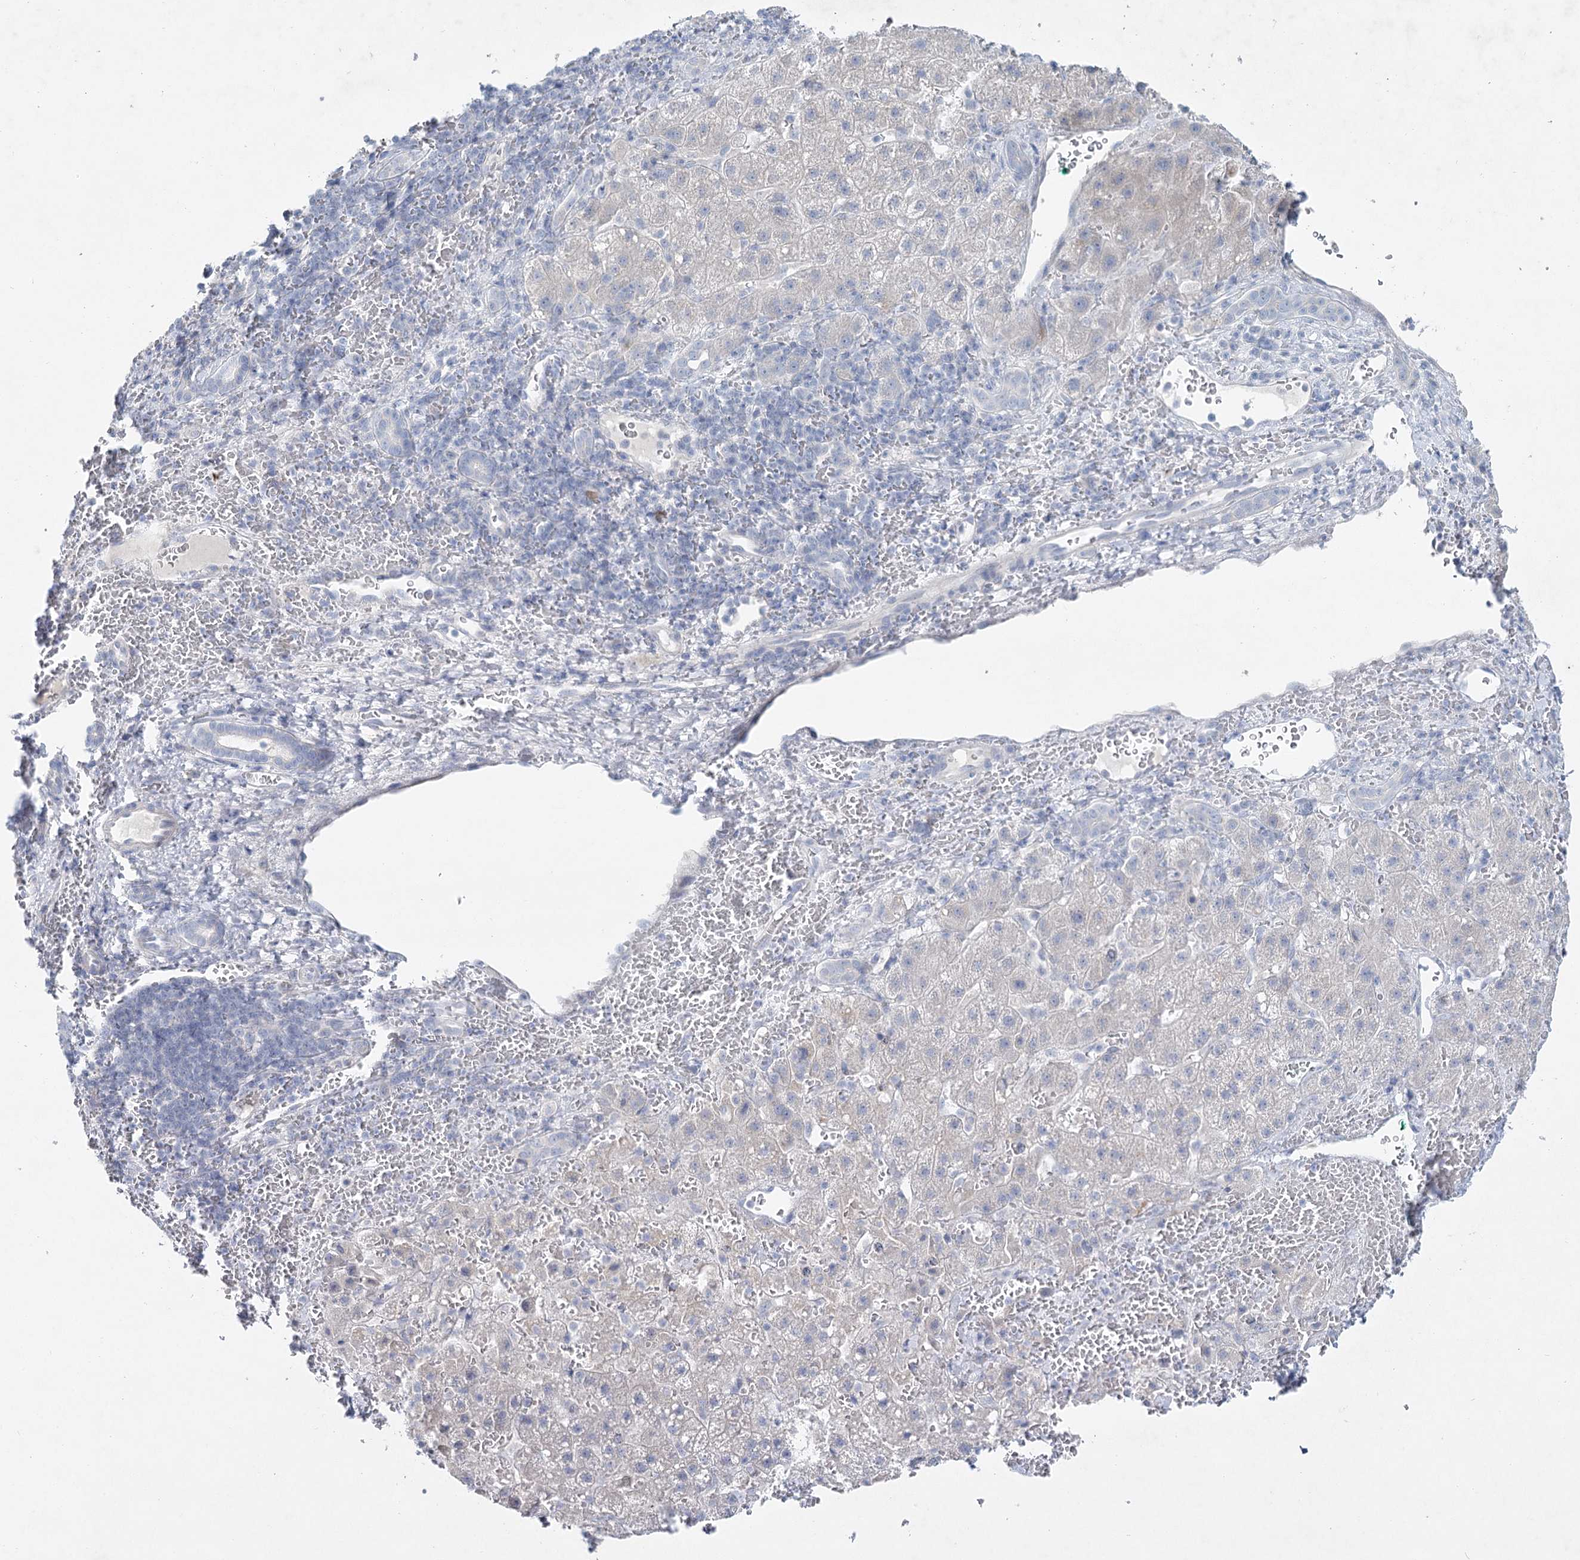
{"staining": {"intensity": "negative", "quantity": "none", "location": "none"}, "tissue": "liver cancer", "cell_type": "Tumor cells", "image_type": "cancer", "snomed": [{"axis": "morphology", "description": "Carcinoma, Hepatocellular, NOS"}, {"axis": "topography", "description": "Liver"}], "caption": "High power microscopy image of an IHC photomicrograph of liver cancer (hepatocellular carcinoma), revealing no significant positivity in tumor cells.", "gene": "MAP3K13", "patient": {"sex": "male", "age": 57}}